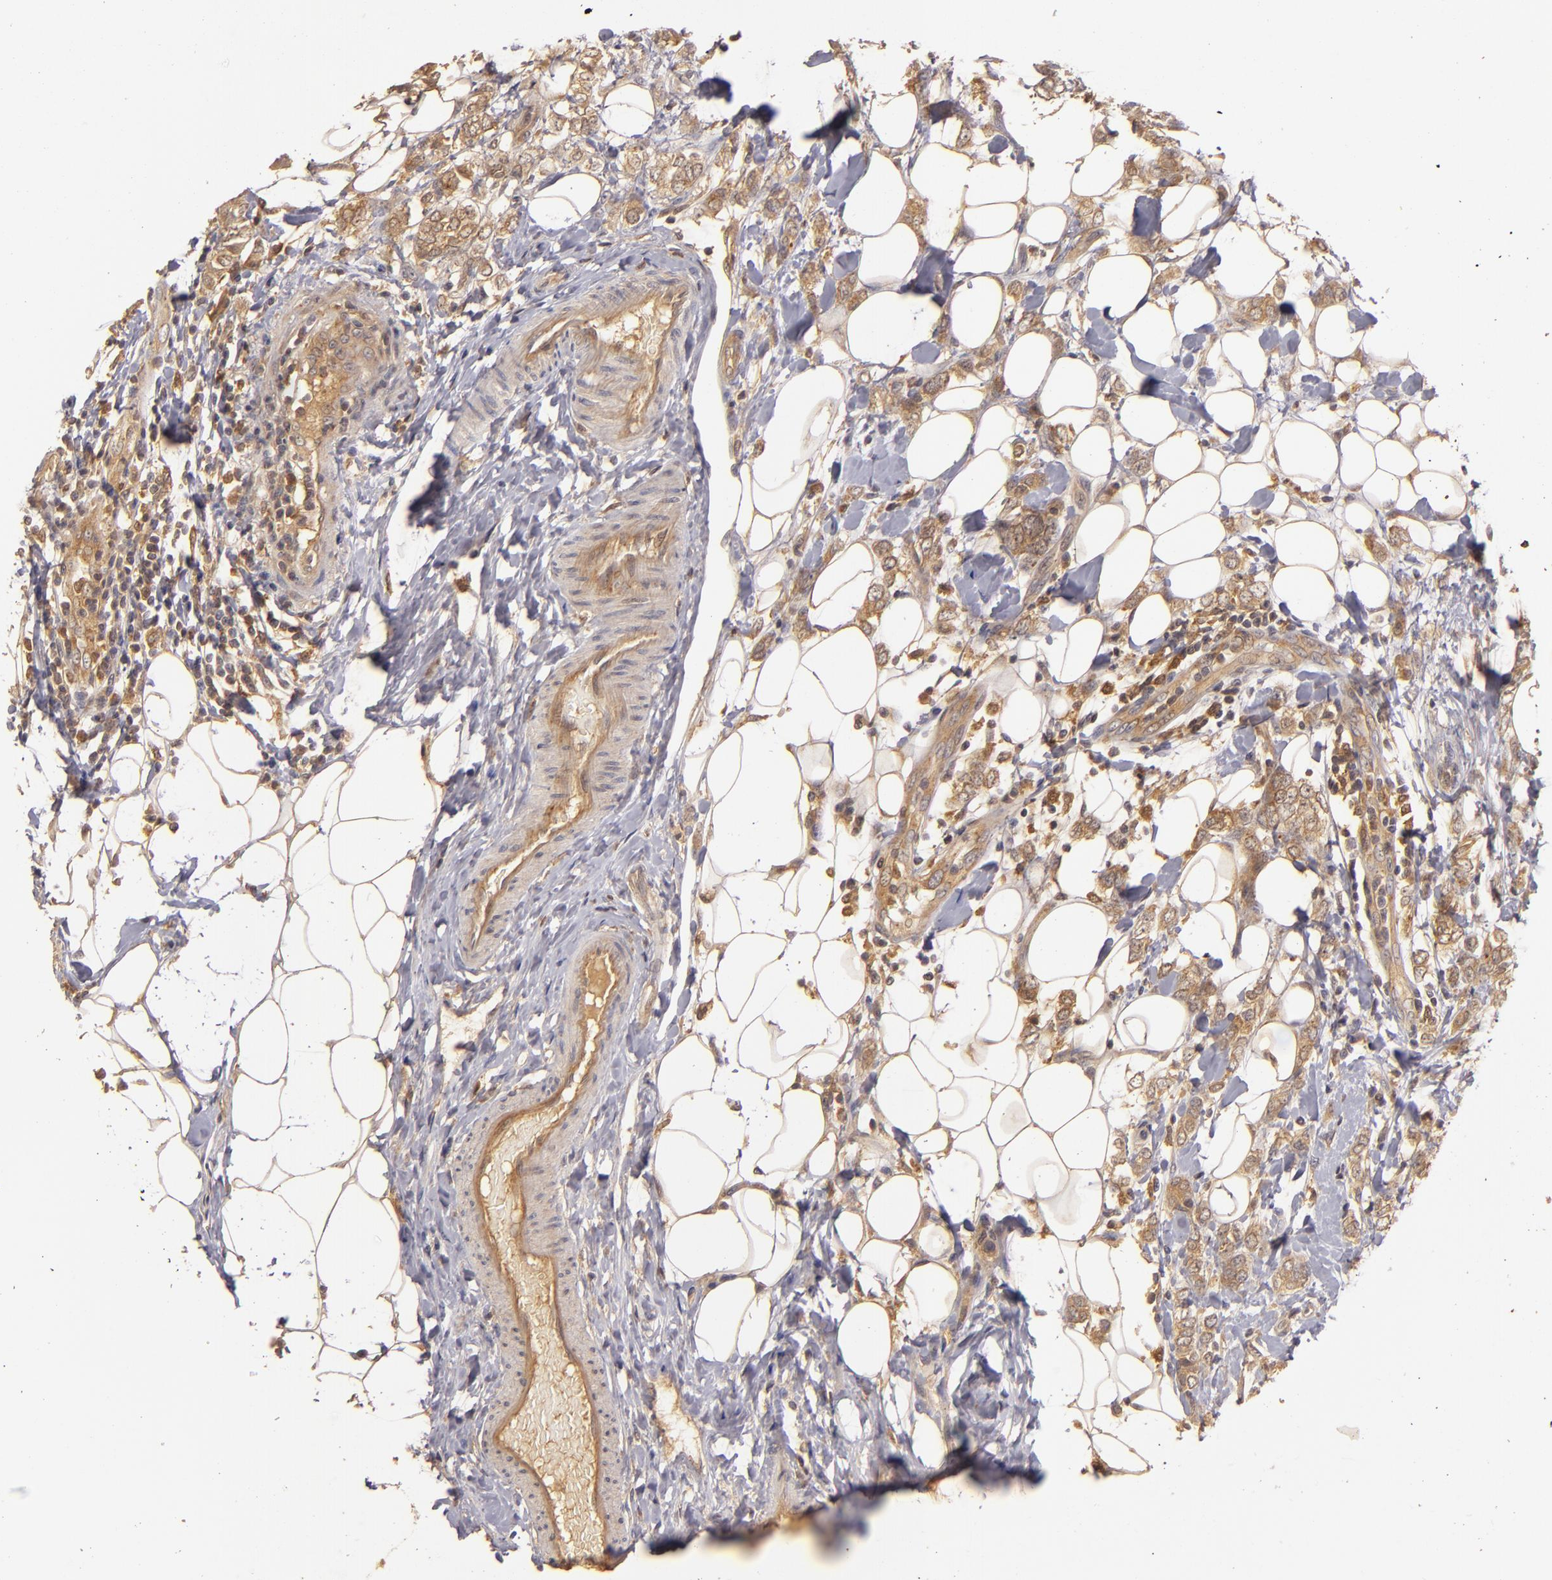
{"staining": {"intensity": "strong", "quantity": ">75%", "location": "cytoplasmic/membranous"}, "tissue": "breast cancer", "cell_type": "Tumor cells", "image_type": "cancer", "snomed": [{"axis": "morphology", "description": "Normal tissue, NOS"}, {"axis": "morphology", "description": "Lobular carcinoma"}, {"axis": "topography", "description": "Breast"}], "caption": "DAB (3,3'-diaminobenzidine) immunohistochemical staining of human breast lobular carcinoma exhibits strong cytoplasmic/membranous protein expression in about >75% of tumor cells.", "gene": "PRKCD", "patient": {"sex": "female", "age": 47}}